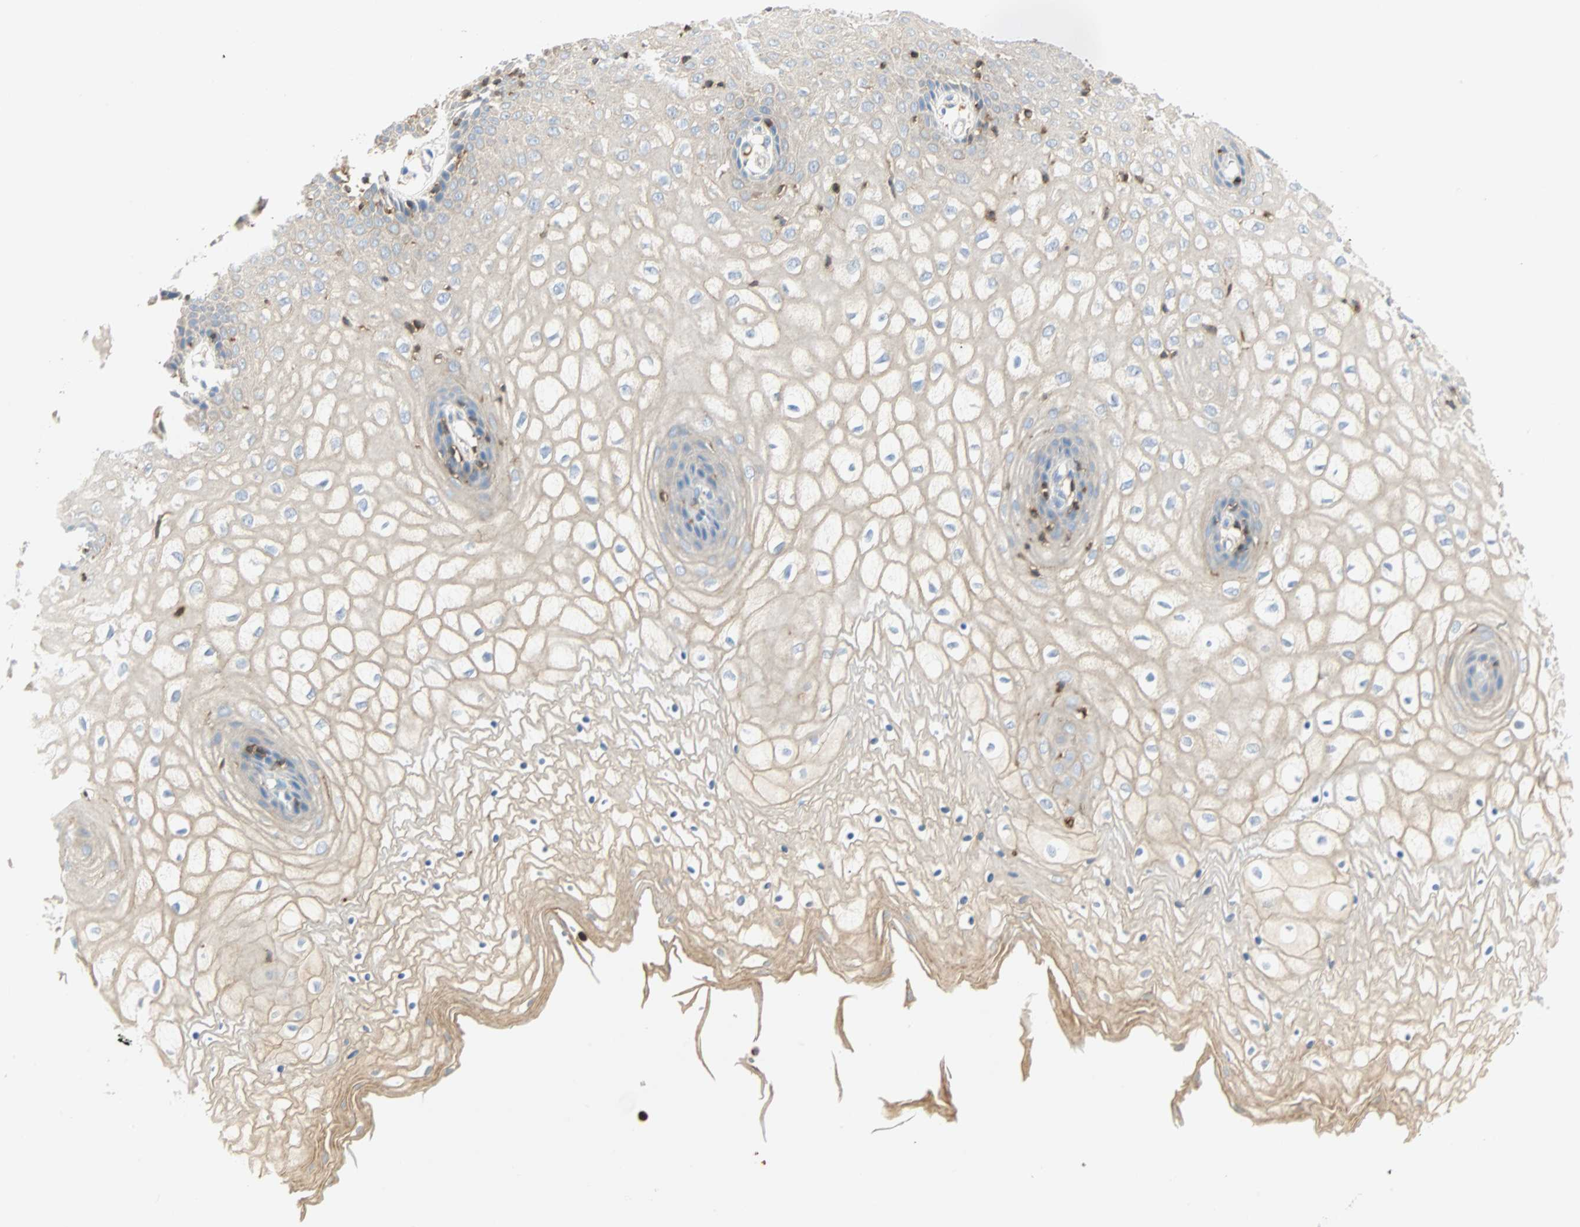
{"staining": {"intensity": "negative", "quantity": "none", "location": "none"}, "tissue": "vagina", "cell_type": "Squamous epithelial cells", "image_type": "normal", "snomed": [{"axis": "morphology", "description": "Normal tissue, NOS"}, {"axis": "topography", "description": "Vagina"}], "caption": "Squamous epithelial cells are negative for brown protein staining in unremarkable vagina. Nuclei are stained in blue.", "gene": "FMNL1", "patient": {"sex": "female", "age": 34}}